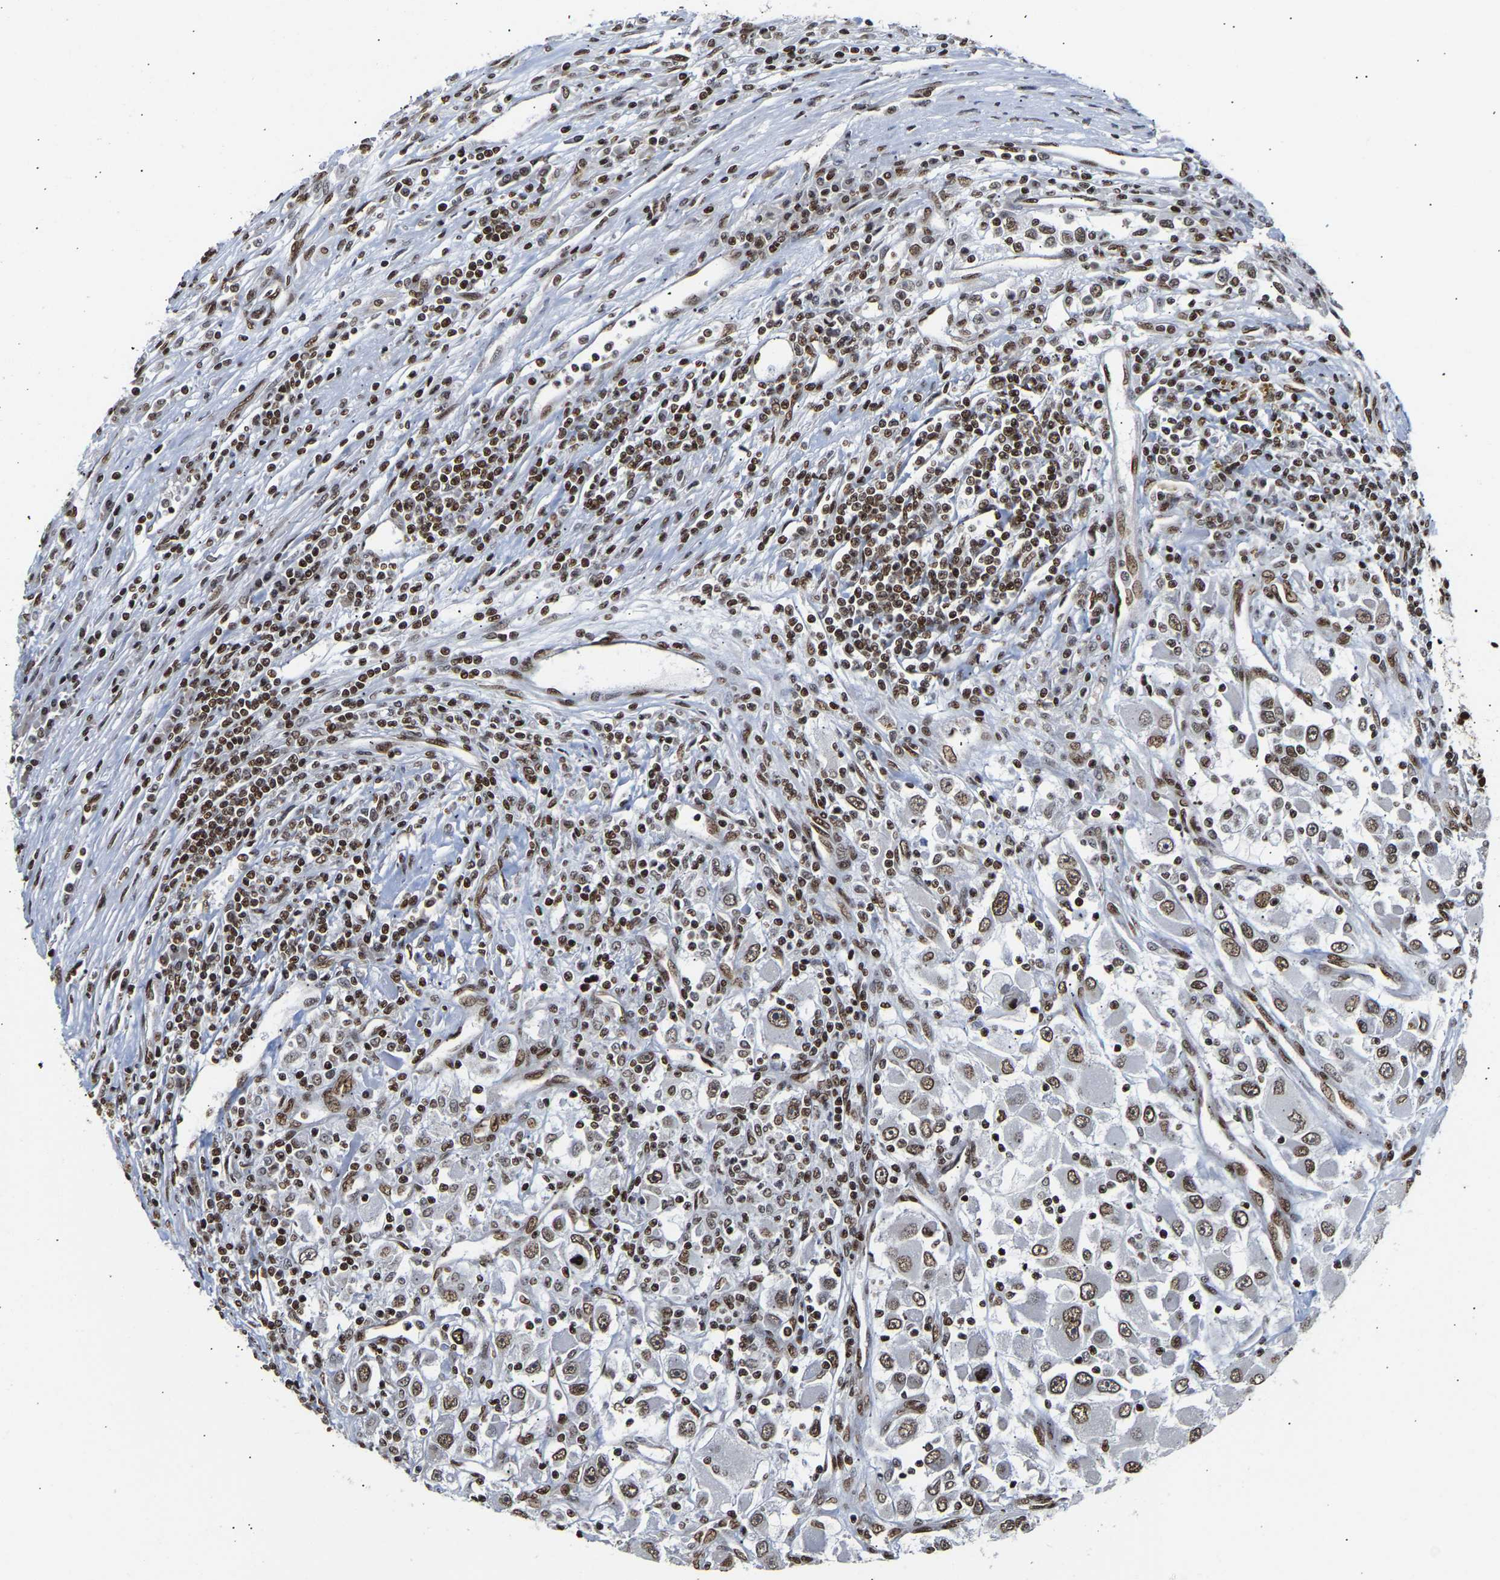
{"staining": {"intensity": "moderate", "quantity": ">75%", "location": "nuclear"}, "tissue": "renal cancer", "cell_type": "Tumor cells", "image_type": "cancer", "snomed": [{"axis": "morphology", "description": "Adenocarcinoma, NOS"}, {"axis": "topography", "description": "Kidney"}], "caption": "Tumor cells reveal medium levels of moderate nuclear expression in approximately >75% of cells in renal cancer (adenocarcinoma). (brown staining indicates protein expression, while blue staining denotes nuclei).", "gene": "PSIP1", "patient": {"sex": "female", "age": 52}}